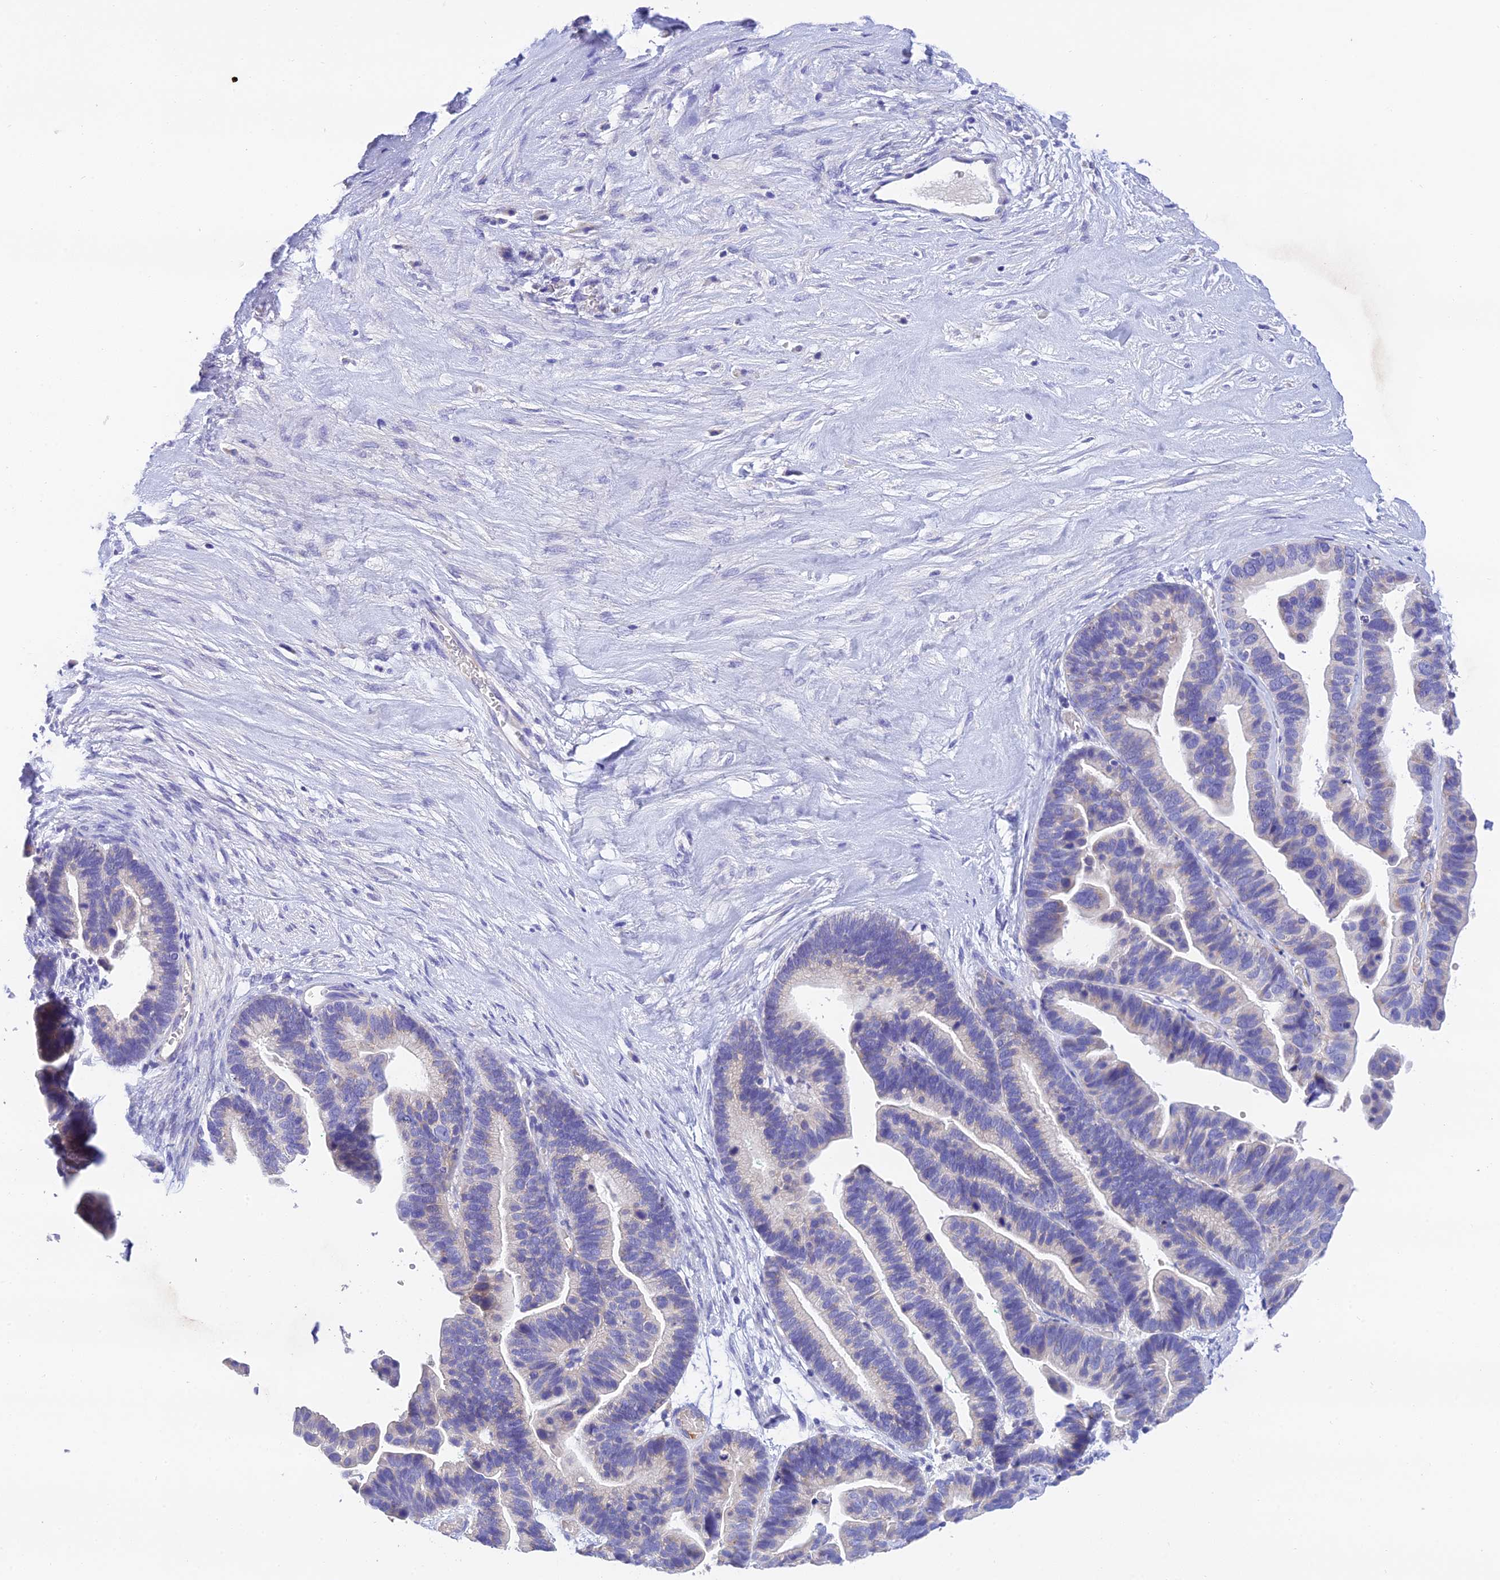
{"staining": {"intensity": "negative", "quantity": "none", "location": "none"}, "tissue": "ovarian cancer", "cell_type": "Tumor cells", "image_type": "cancer", "snomed": [{"axis": "morphology", "description": "Cystadenocarcinoma, serous, NOS"}, {"axis": "topography", "description": "Ovary"}], "caption": "An immunohistochemistry histopathology image of ovarian cancer (serous cystadenocarcinoma) is shown. There is no staining in tumor cells of ovarian cancer (serous cystadenocarcinoma).", "gene": "MS4A5", "patient": {"sex": "female", "age": 56}}